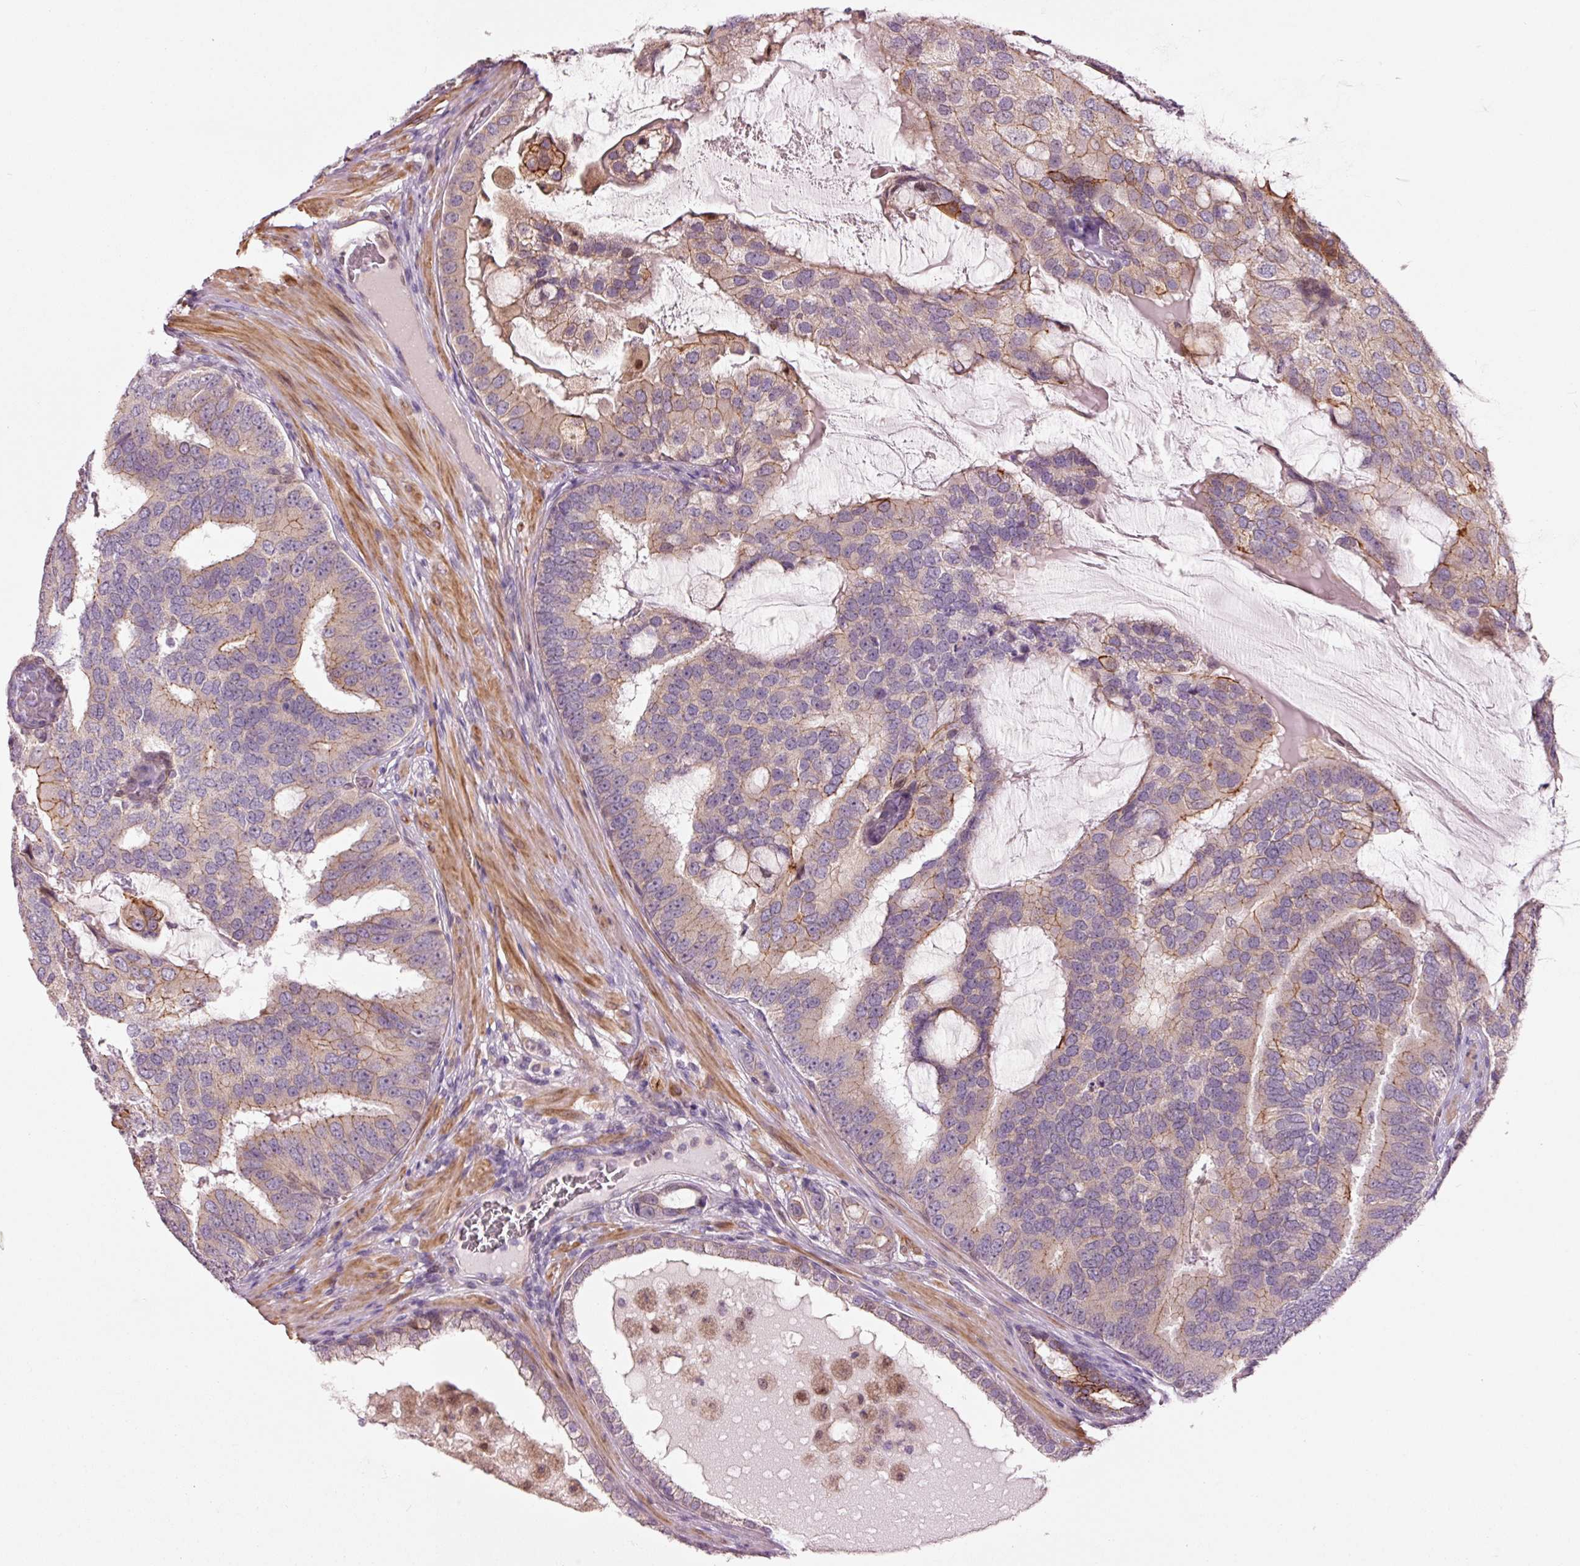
{"staining": {"intensity": "weak", "quantity": "25%-75%", "location": "cytoplasmic/membranous"}, "tissue": "prostate cancer", "cell_type": "Tumor cells", "image_type": "cancer", "snomed": [{"axis": "morphology", "description": "Adenocarcinoma, High grade"}, {"axis": "topography", "description": "Prostate"}], "caption": "A brown stain highlights weak cytoplasmic/membranous staining of a protein in human prostate cancer (adenocarcinoma (high-grade)) tumor cells.", "gene": "DAPP1", "patient": {"sex": "male", "age": 55}}